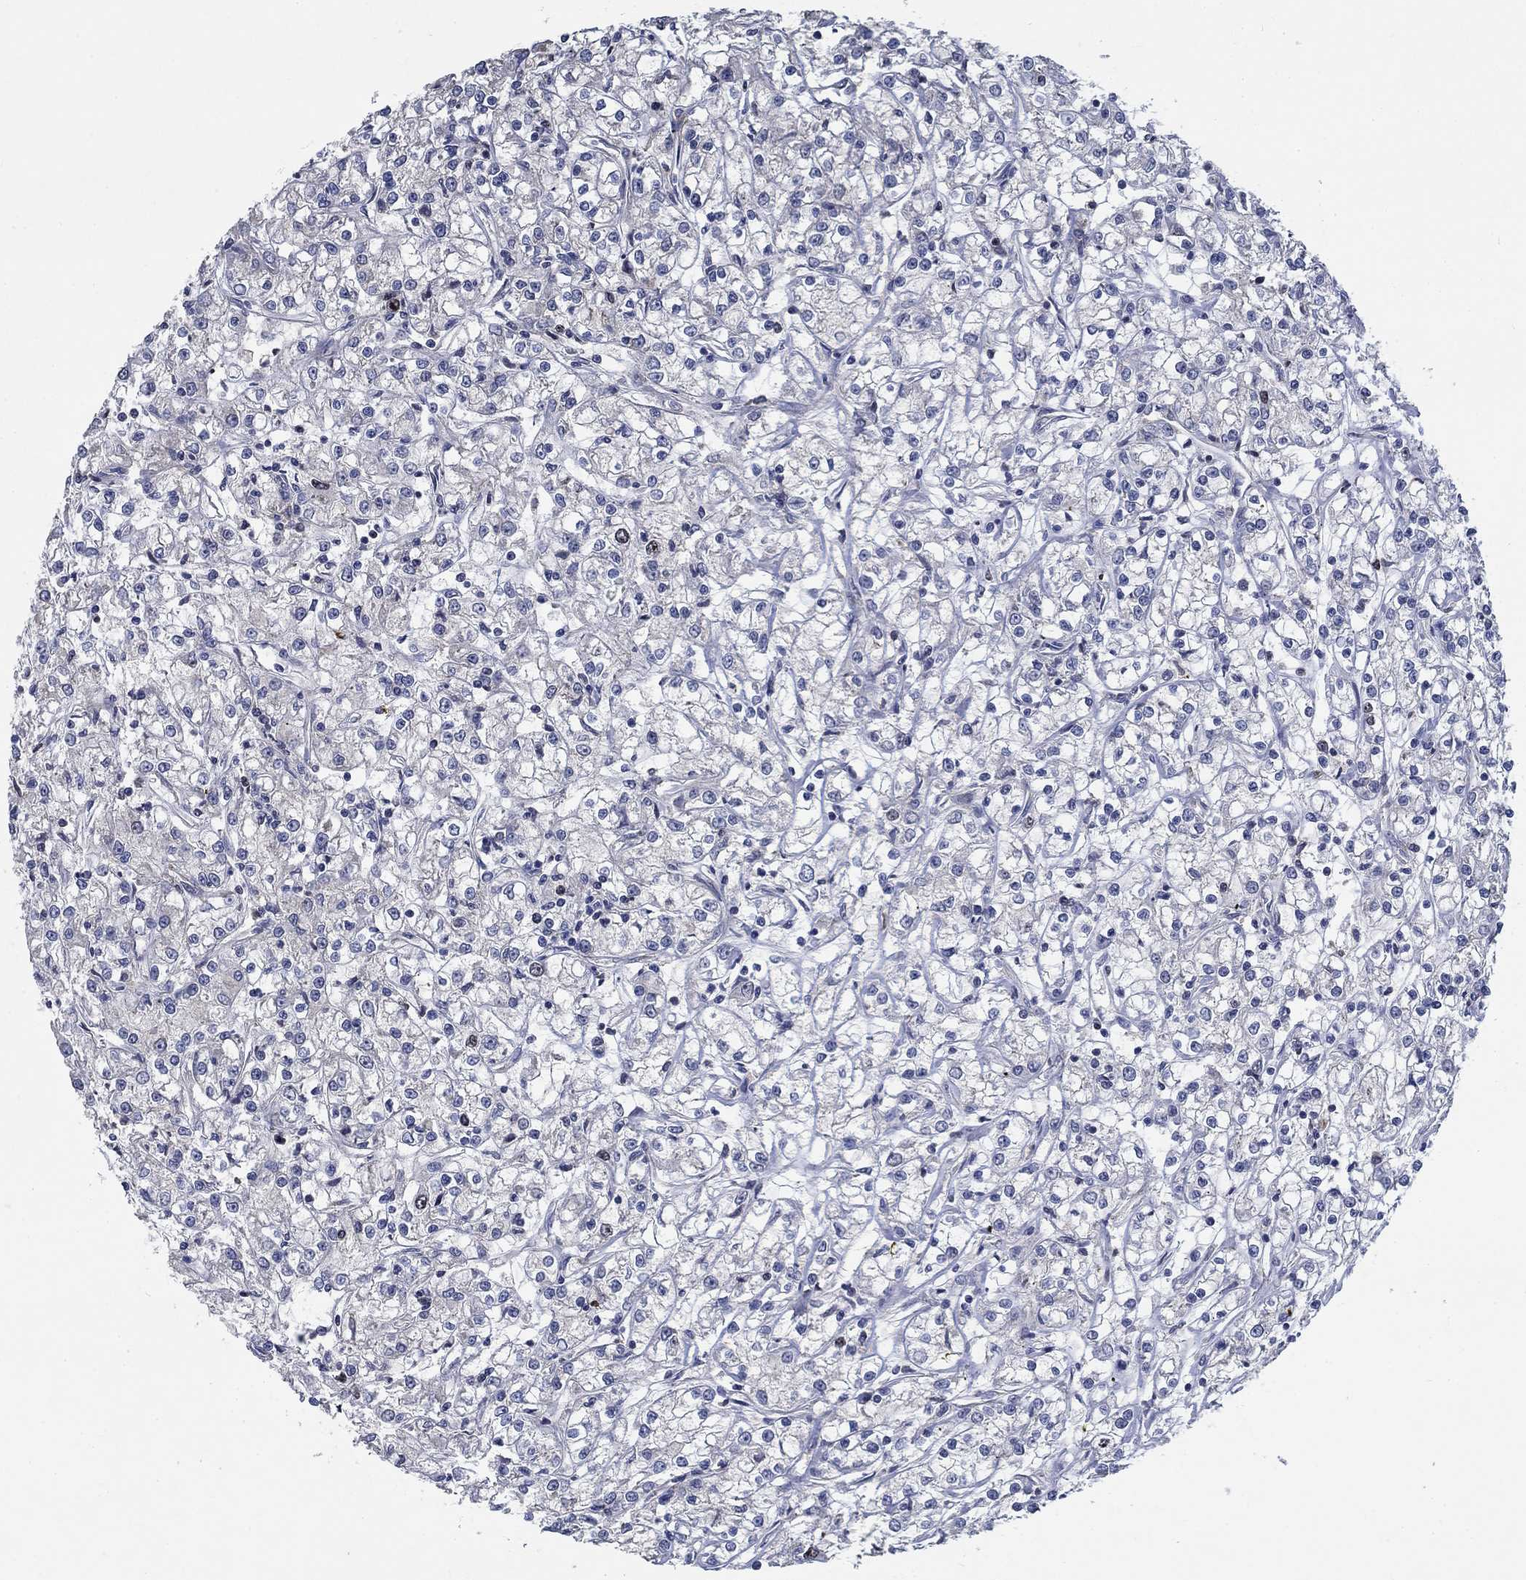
{"staining": {"intensity": "negative", "quantity": "none", "location": "none"}, "tissue": "renal cancer", "cell_type": "Tumor cells", "image_type": "cancer", "snomed": [{"axis": "morphology", "description": "Adenocarcinoma, NOS"}, {"axis": "topography", "description": "Kidney"}], "caption": "Renal cancer was stained to show a protein in brown. There is no significant expression in tumor cells.", "gene": "MMP24", "patient": {"sex": "female", "age": 59}}